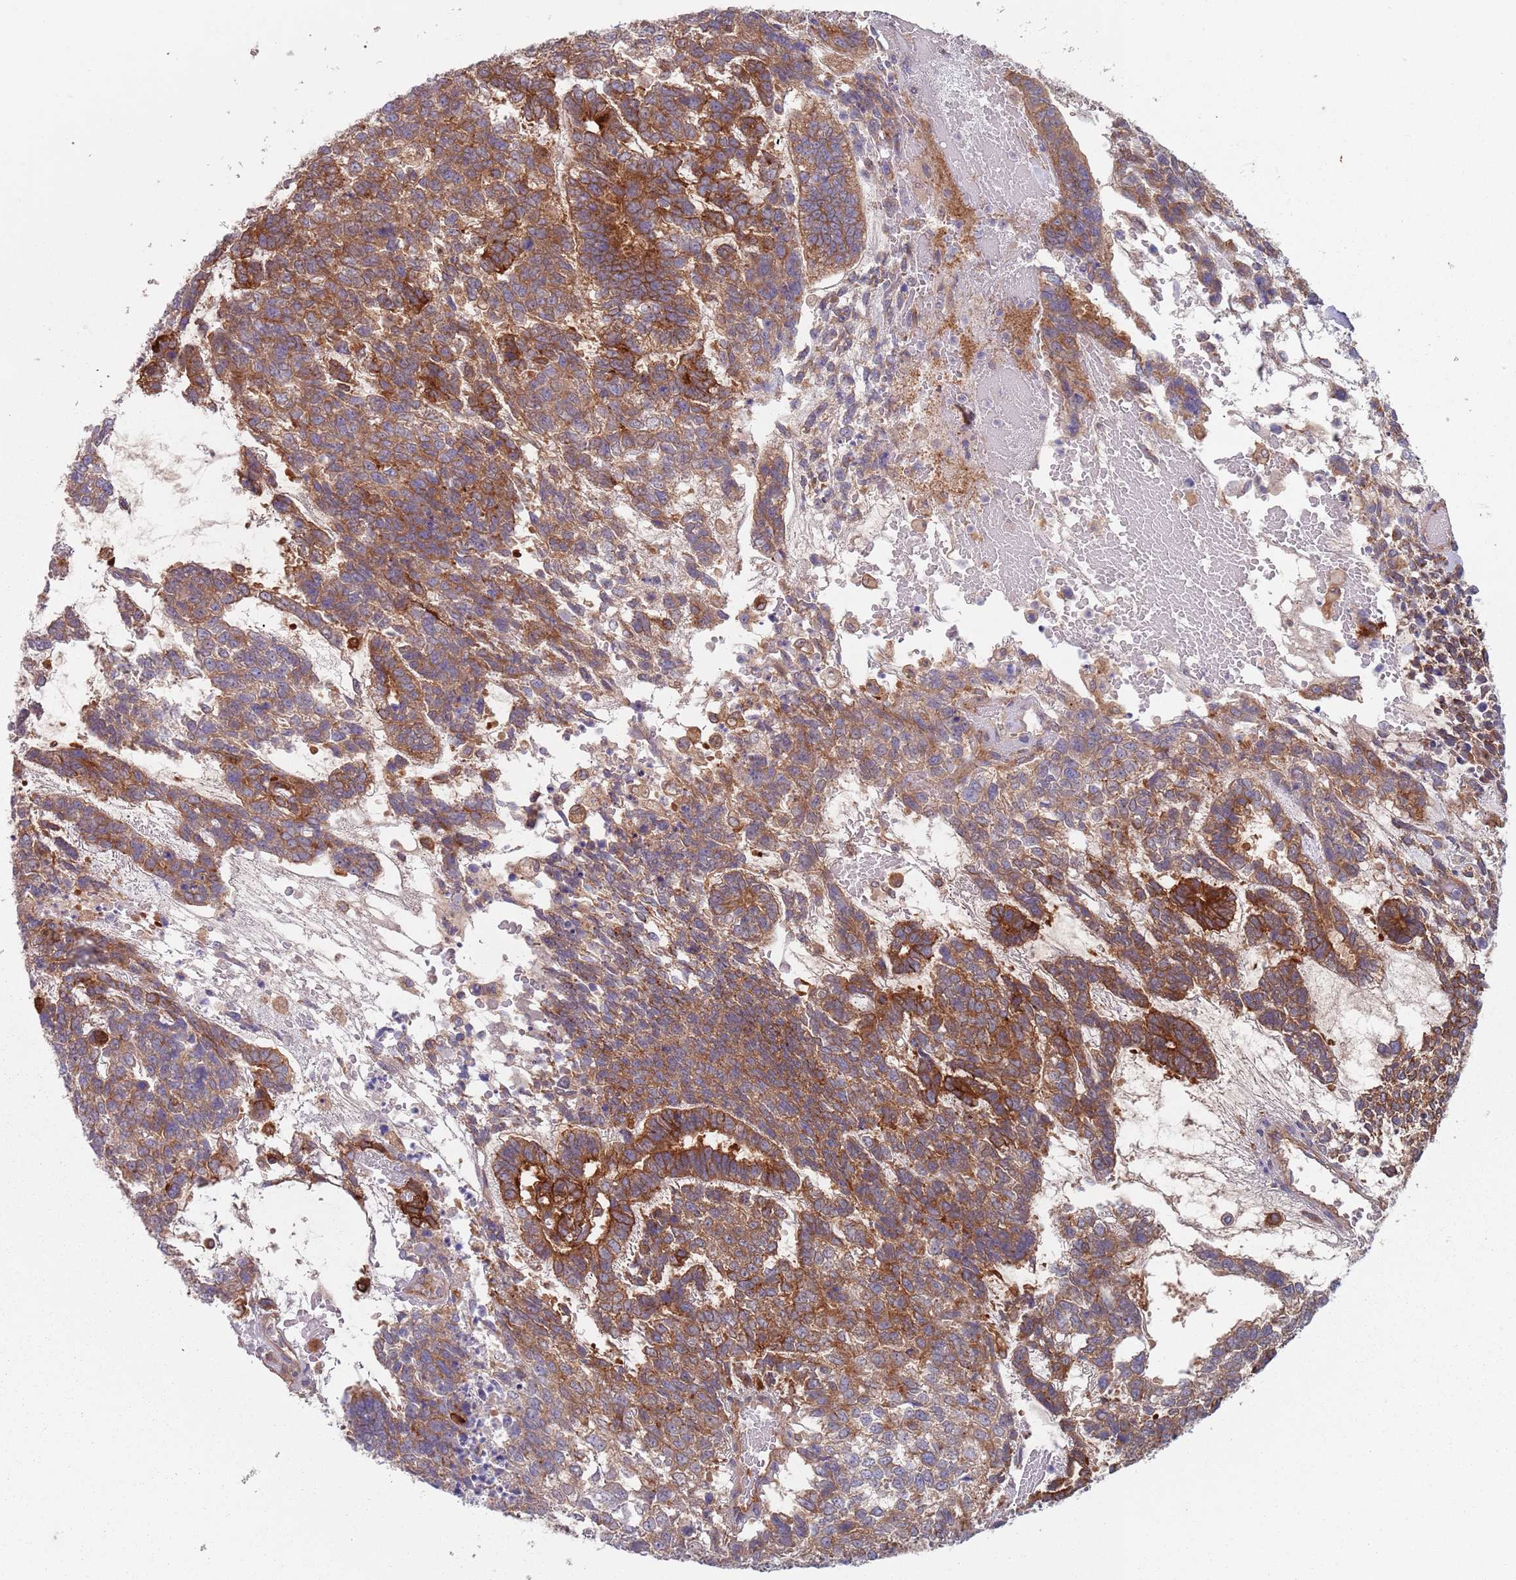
{"staining": {"intensity": "strong", "quantity": ">75%", "location": "cytoplasmic/membranous"}, "tissue": "testis cancer", "cell_type": "Tumor cells", "image_type": "cancer", "snomed": [{"axis": "morphology", "description": "Carcinoma, Embryonal, NOS"}, {"axis": "topography", "description": "Testis"}], "caption": "This histopathology image exhibits IHC staining of testis embryonal carcinoma, with high strong cytoplasmic/membranous expression in approximately >75% of tumor cells.", "gene": "APPL2", "patient": {"sex": "male", "age": 23}}